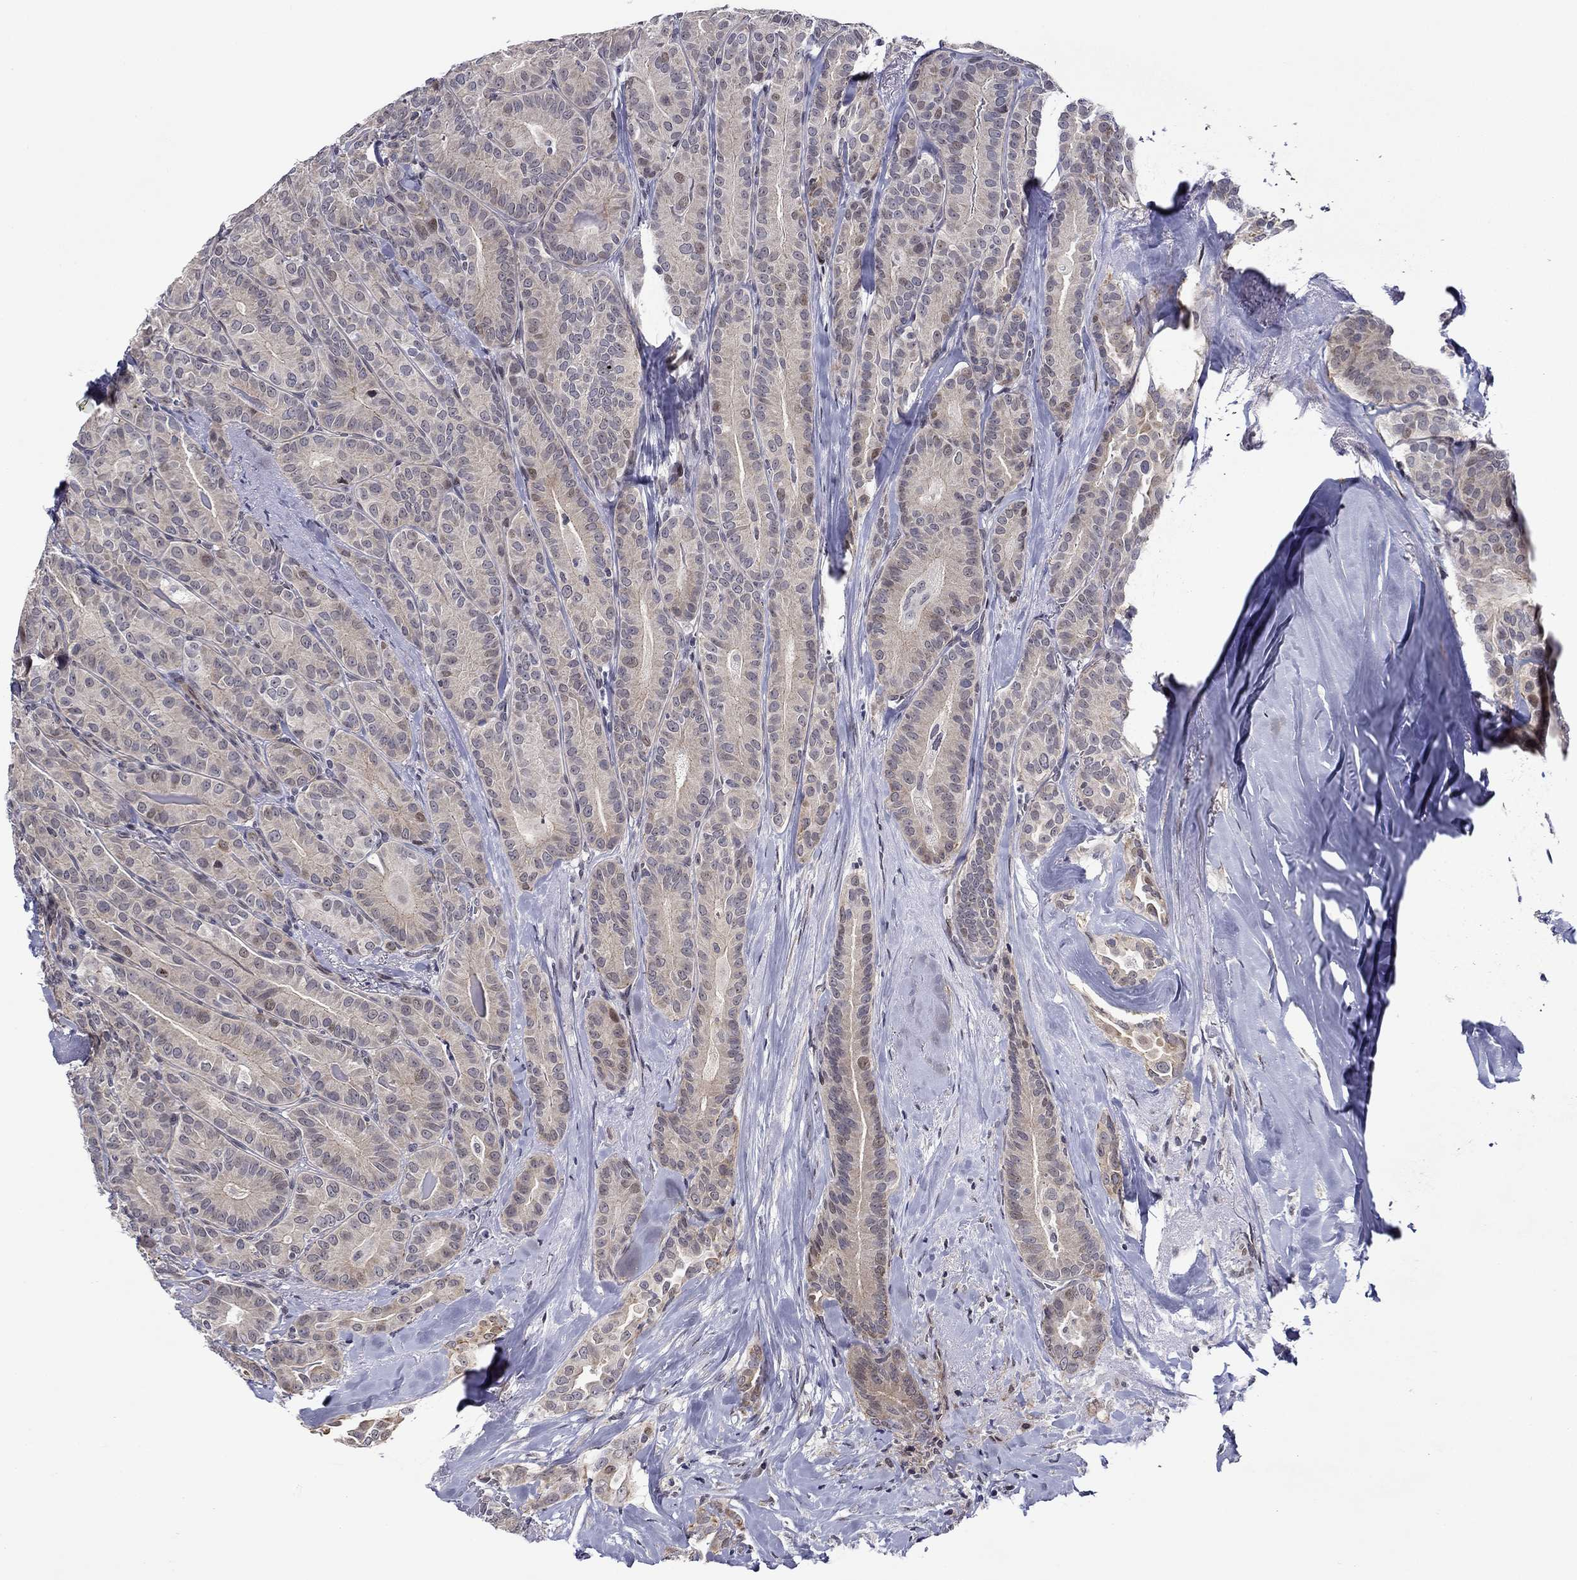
{"staining": {"intensity": "negative", "quantity": "none", "location": "none"}, "tissue": "thyroid cancer", "cell_type": "Tumor cells", "image_type": "cancer", "snomed": [{"axis": "morphology", "description": "Papillary adenocarcinoma, NOS"}, {"axis": "topography", "description": "Thyroid gland"}], "caption": "The image exhibits no significant positivity in tumor cells of thyroid papillary adenocarcinoma. Brightfield microscopy of immunohistochemistry (IHC) stained with DAB (3,3'-diaminobenzidine) (brown) and hematoxylin (blue), captured at high magnification.", "gene": "B3GAT1", "patient": {"sex": "male", "age": 61}}